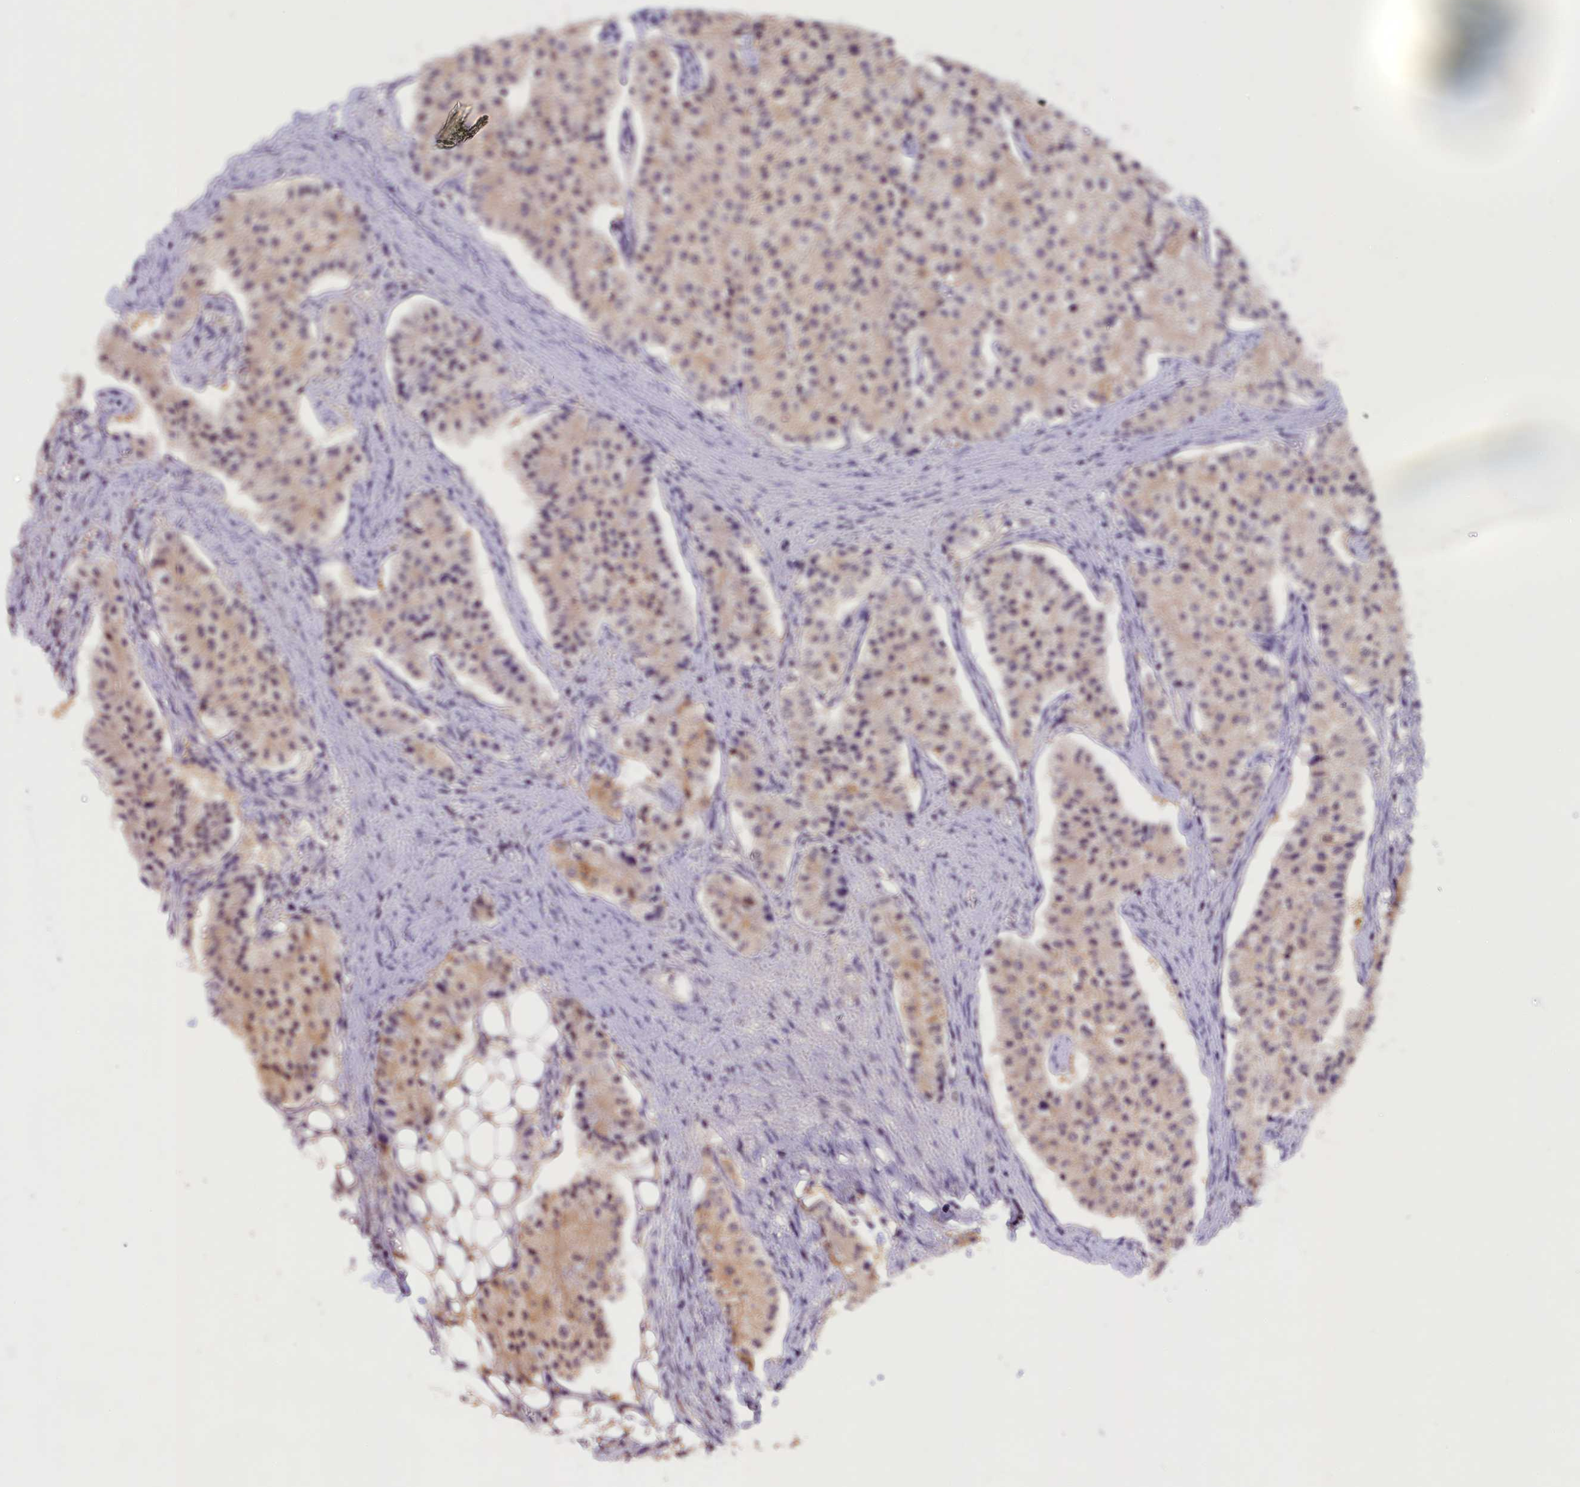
{"staining": {"intensity": "weak", "quantity": "25%-75%", "location": "cytoplasmic/membranous,nuclear"}, "tissue": "carcinoid", "cell_type": "Tumor cells", "image_type": "cancer", "snomed": [{"axis": "morphology", "description": "Carcinoid, malignant, NOS"}, {"axis": "topography", "description": "Colon"}], "caption": "Protein staining of malignant carcinoid tissue exhibits weak cytoplasmic/membranous and nuclear expression in approximately 25%-75% of tumor cells.", "gene": "ZC3H4", "patient": {"sex": "female", "age": 52}}